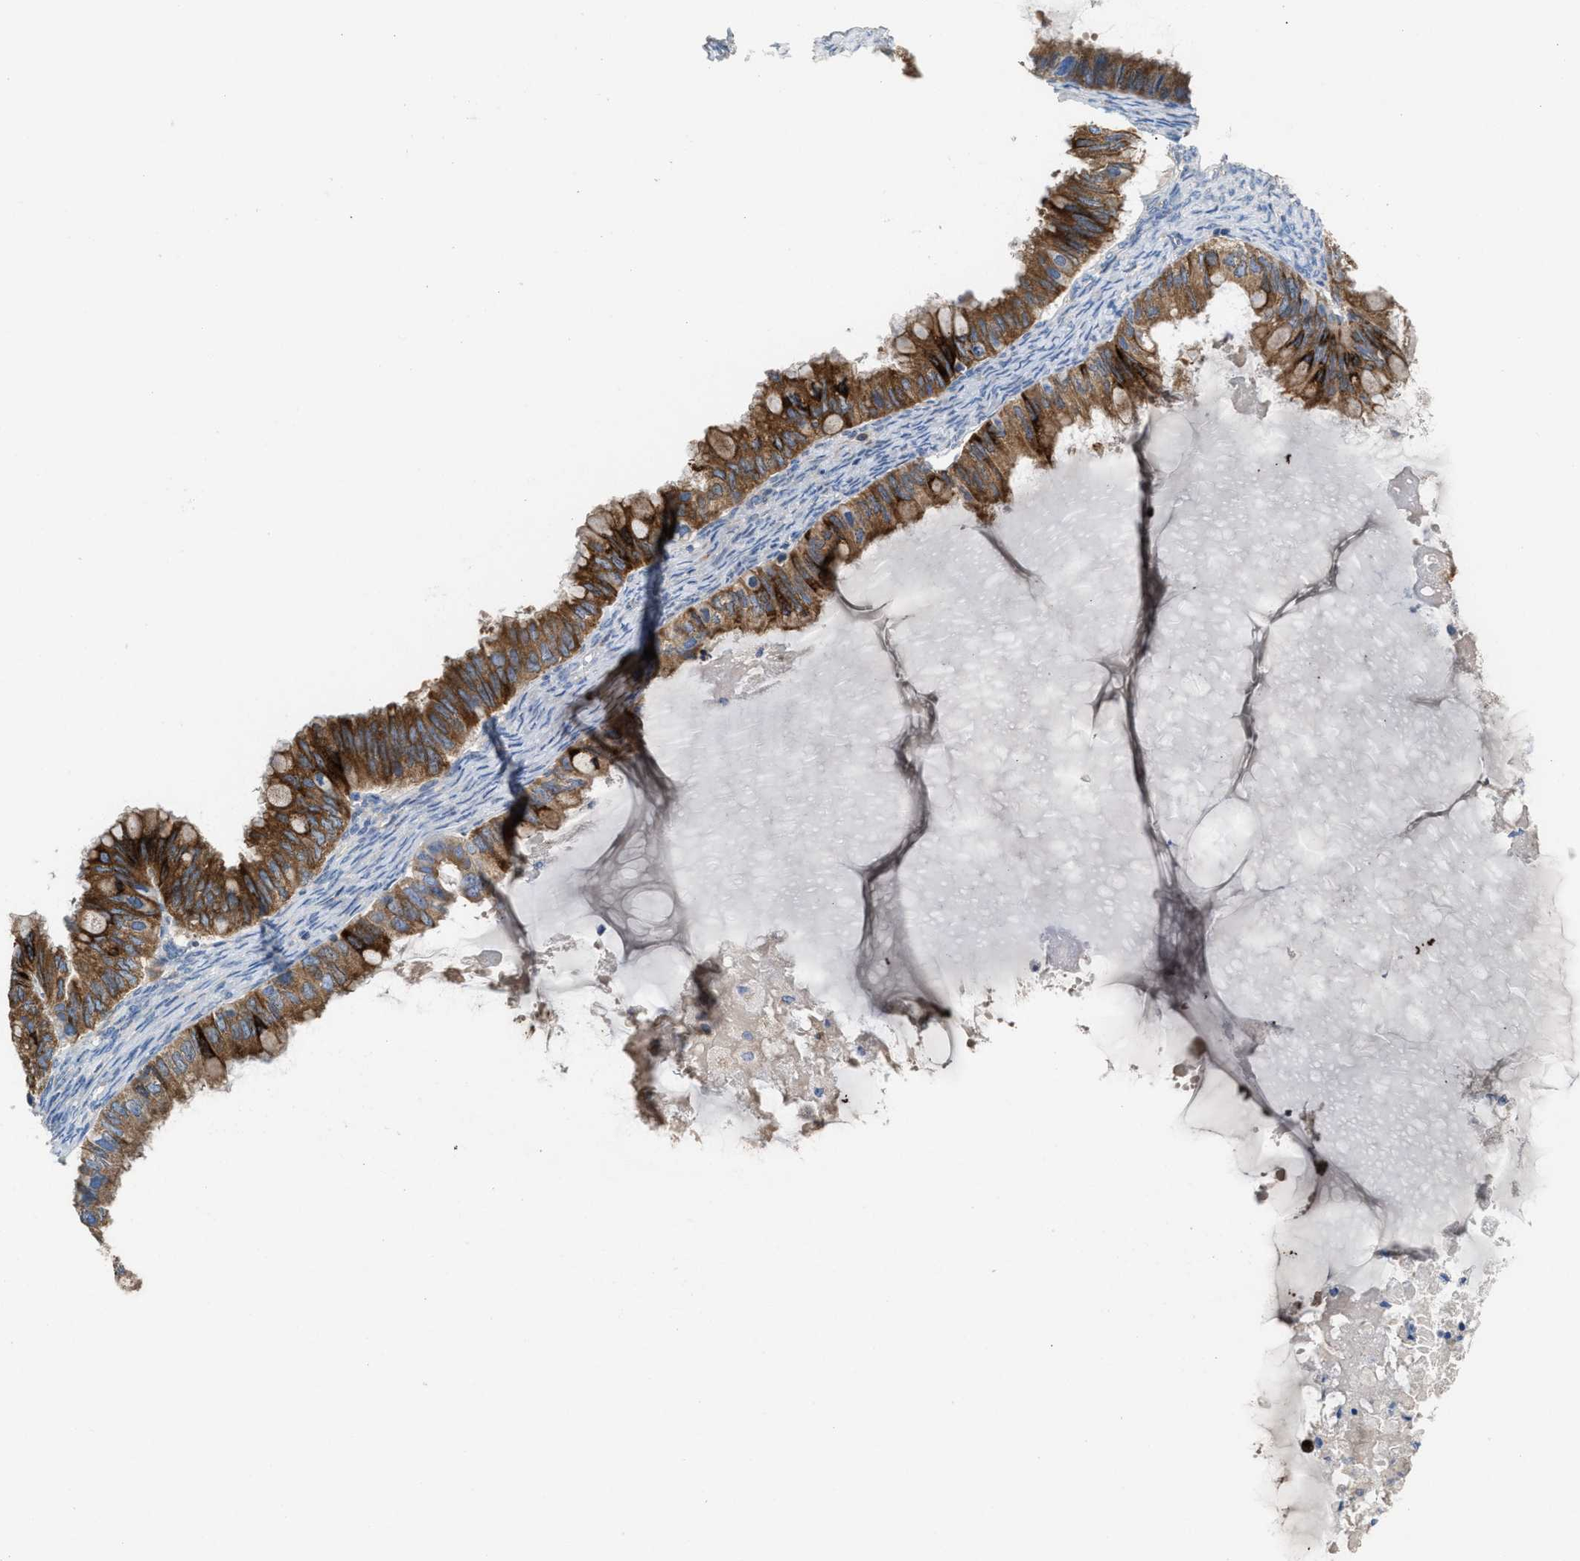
{"staining": {"intensity": "moderate", "quantity": ">75%", "location": "cytoplasmic/membranous"}, "tissue": "ovarian cancer", "cell_type": "Tumor cells", "image_type": "cancer", "snomed": [{"axis": "morphology", "description": "Cystadenocarcinoma, mucinous, NOS"}, {"axis": "topography", "description": "Ovary"}], "caption": "The histopathology image exhibits a brown stain indicating the presence of a protein in the cytoplasmic/membranous of tumor cells in ovarian mucinous cystadenocarcinoma. The protein of interest is shown in brown color, while the nuclei are stained blue.", "gene": "AOAH", "patient": {"sex": "female", "age": 80}}